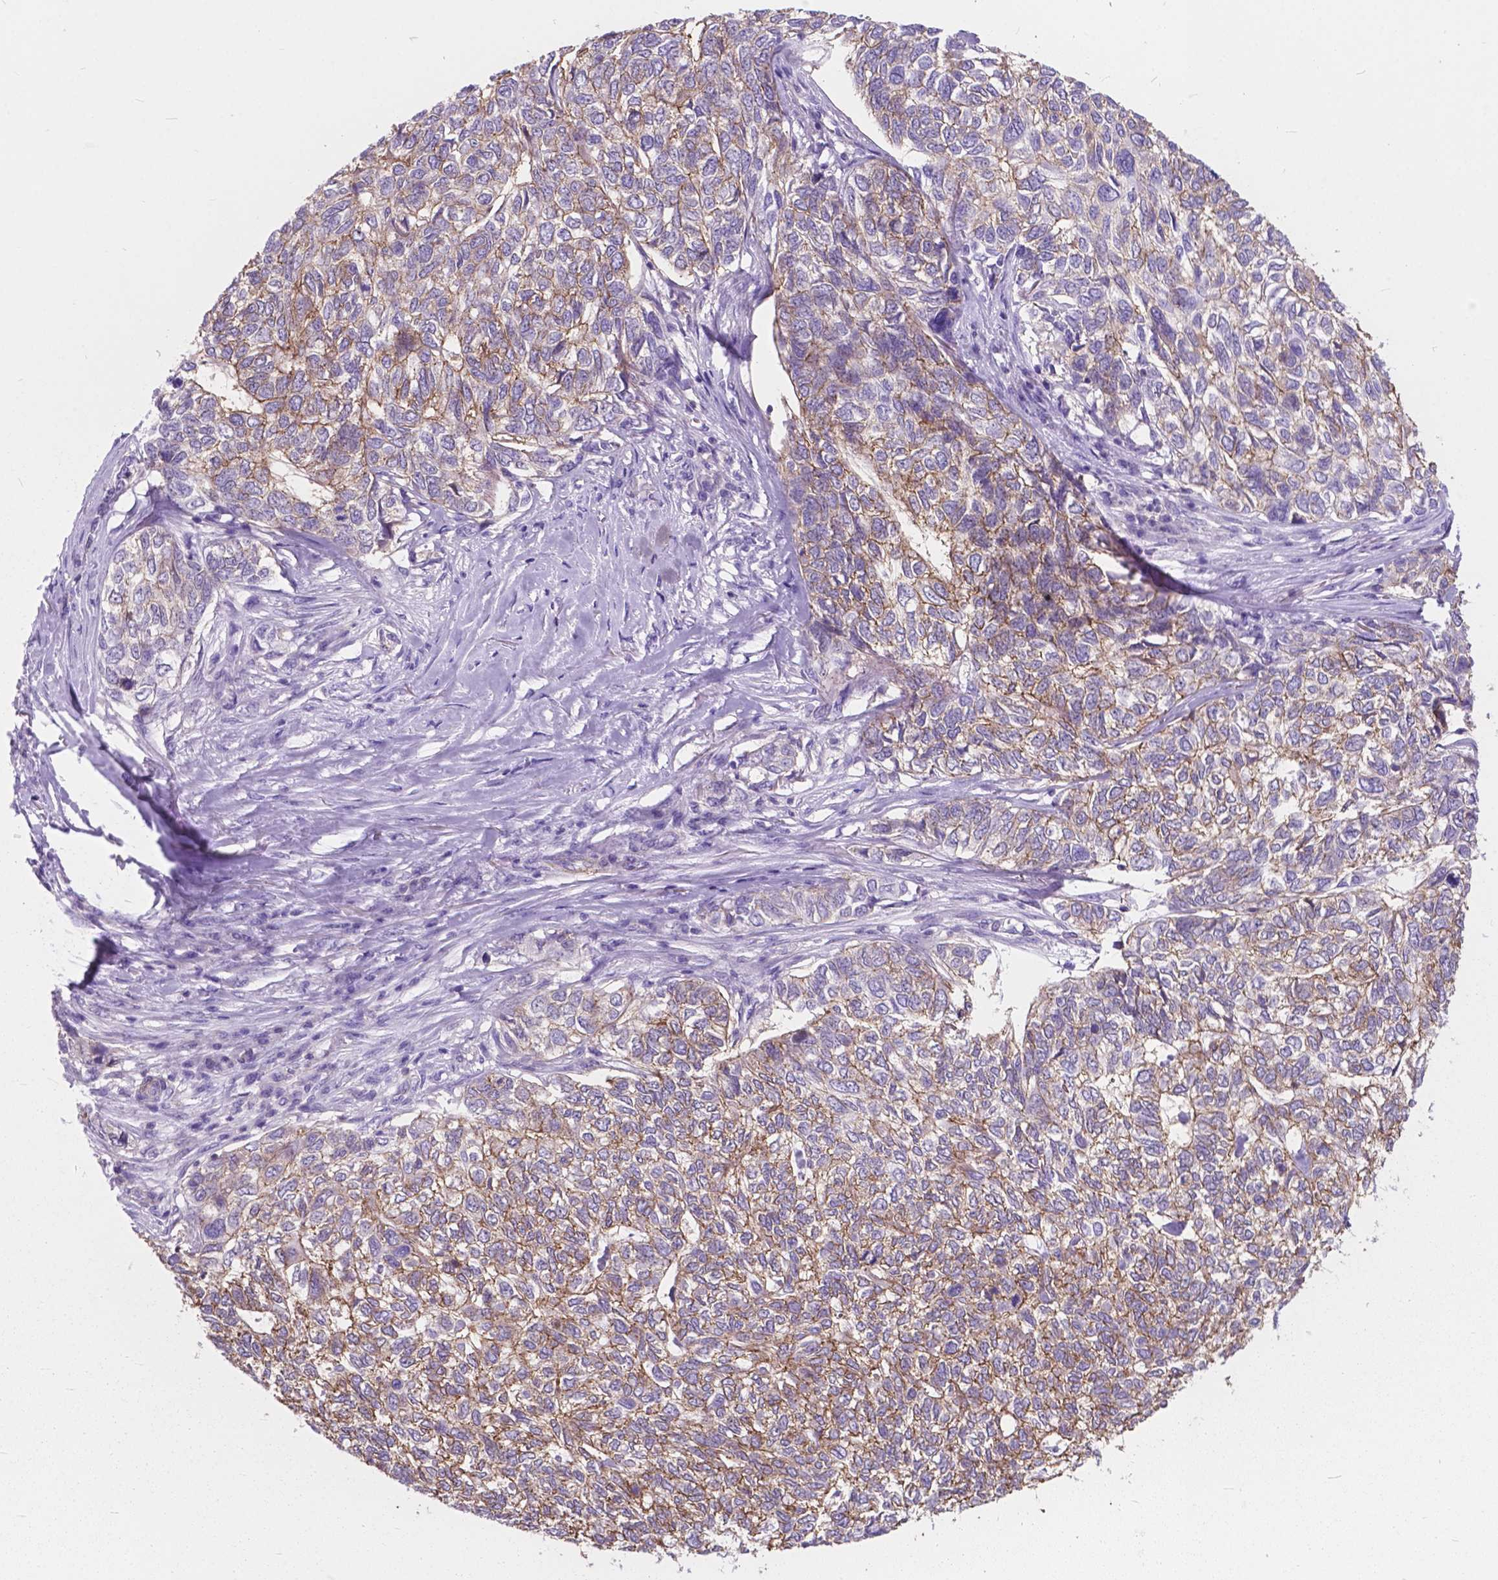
{"staining": {"intensity": "moderate", "quantity": "25%-75%", "location": "cytoplasmic/membranous"}, "tissue": "skin cancer", "cell_type": "Tumor cells", "image_type": "cancer", "snomed": [{"axis": "morphology", "description": "Basal cell carcinoma"}, {"axis": "topography", "description": "Skin"}], "caption": "Basal cell carcinoma (skin) stained with IHC displays moderate cytoplasmic/membranous expression in approximately 25%-75% of tumor cells.", "gene": "KIAA0040", "patient": {"sex": "female", "age": 65}}